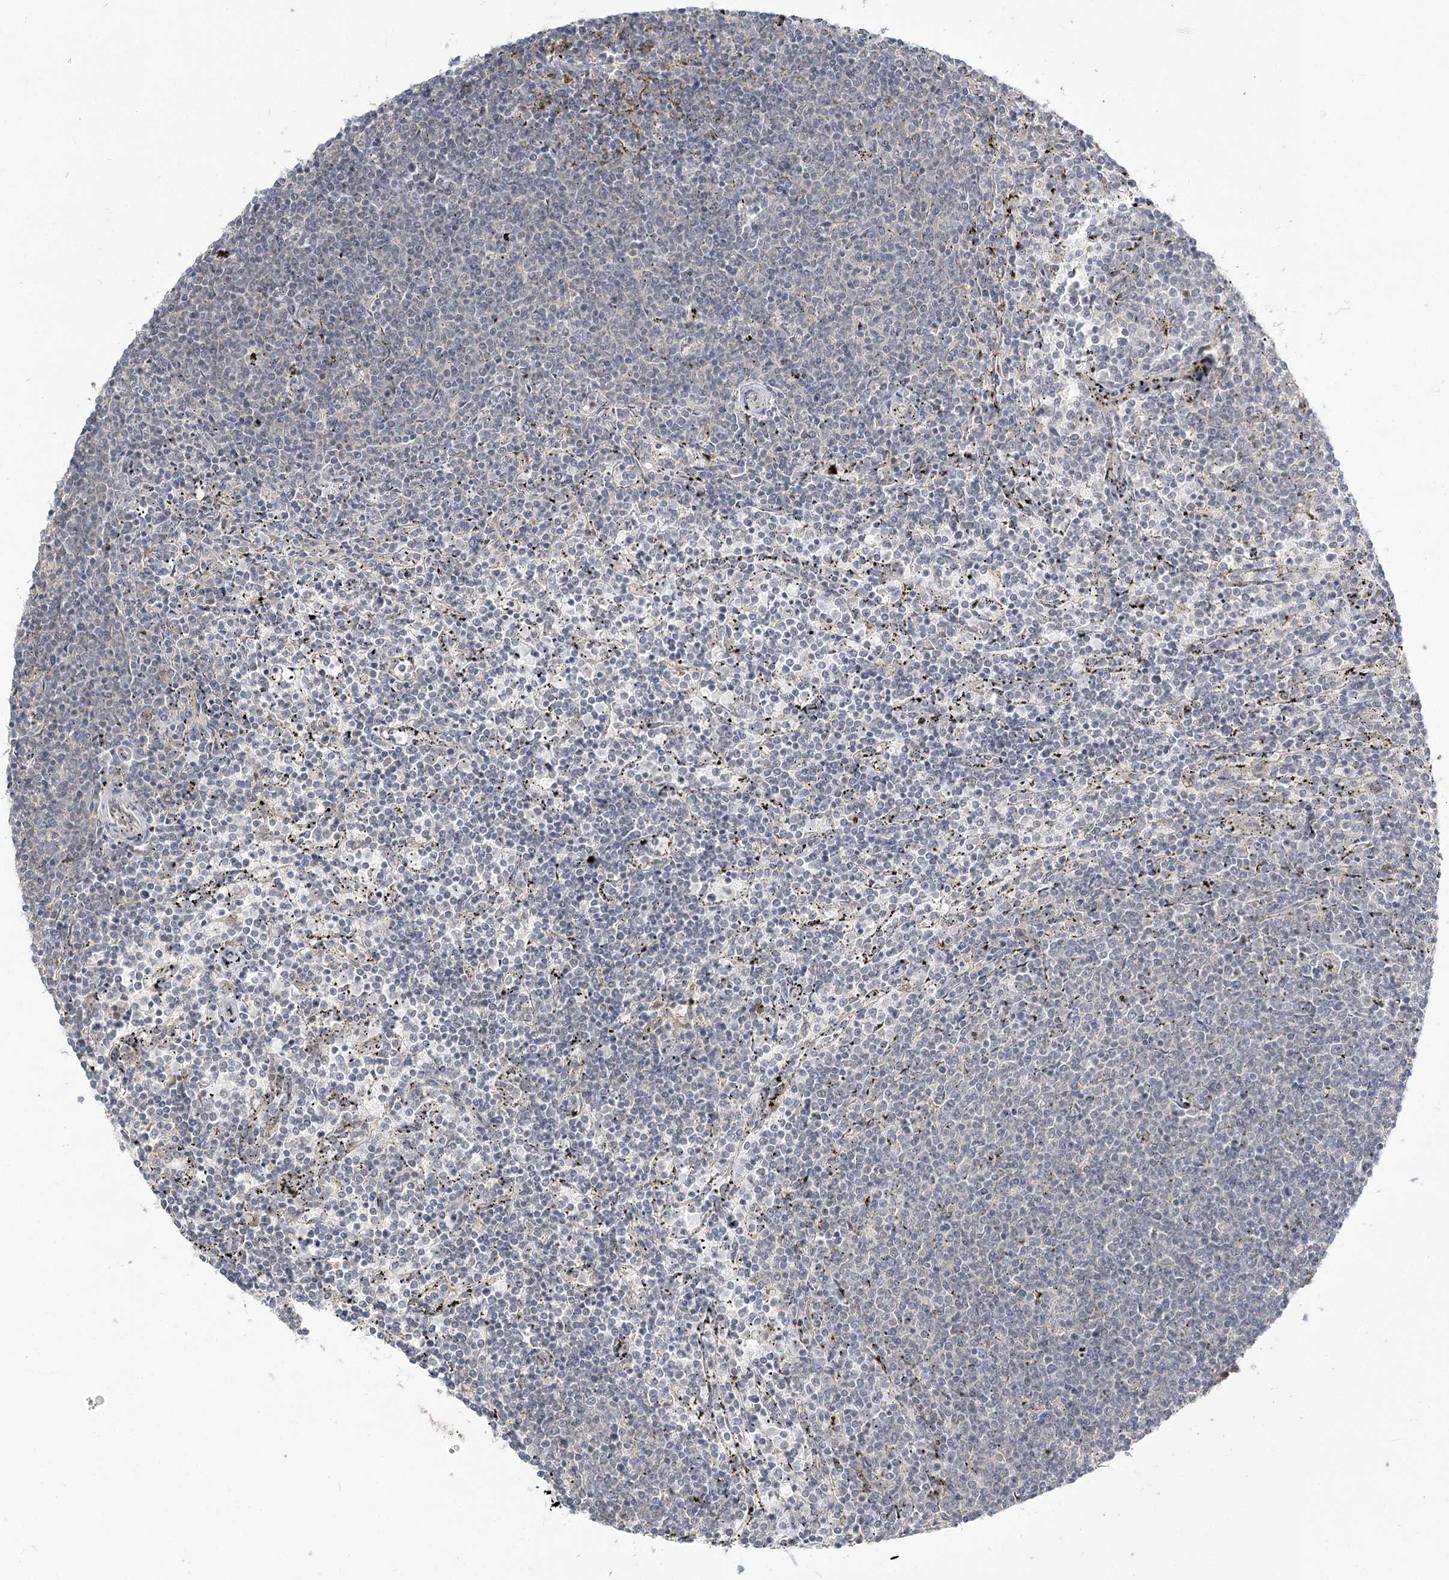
{"staining": {"intensity": "negative", "quantity": "none", "location": "none"}, "tissue": "lymphoma", "cell_type": "Tumor cells", "image_type": "cancer", "snomed": [{"axis": "morphology", "description": "Malignant lymphoma, non-Hodgkin's type, Low grade"}, {"axis": "topography", "description": "Spleen"}], "caption": "There is no significant expression in tumor cells of low-grade malignant lymphoma, non-Hodgkin's type.", "gene": "GUCY2C", "patient": {"sex": "female", "age": 50}}